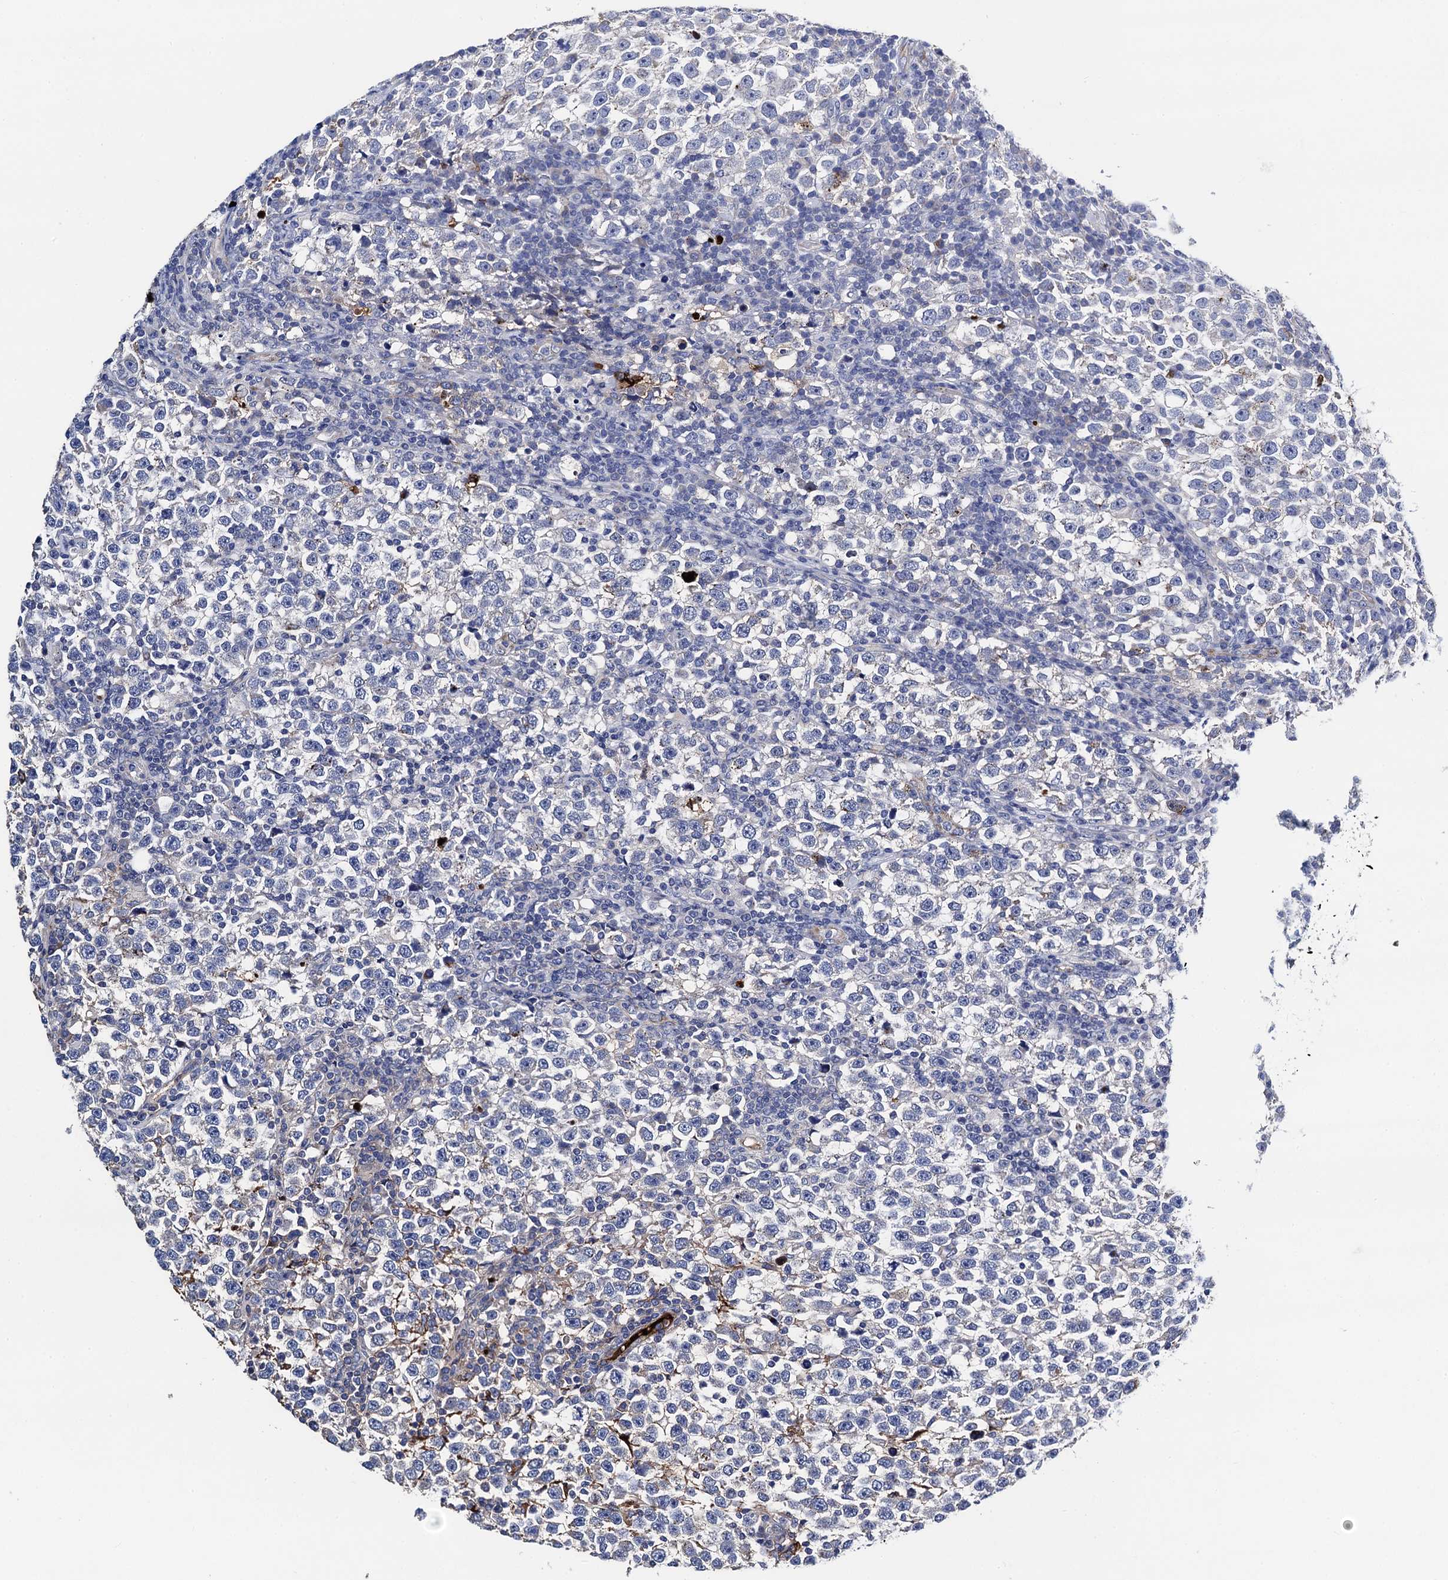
{"staining": {"intensity": "negative", "quantity": "none", "location": "none"}, "tissue": "testis cancer", "cell_type": "Tumor cells", "image_type": "cancer", "snomed": [{"axis": "morphology", "description": "Normal tissue, NOS"}, {"axis": "morphology", "description": "Seminoma, NOS"}, {"axis": "topography", "description": "Testis"}], "caption": "An IHC photomicrograph of testis cancer (seminoma) is shown. There is no staining in tumor cells of testis cancer (seminoma). (Brightfield microscopy of DAB immunohistochemistry at high magnification).", "gene": "FREM3", "patient": {"sex": "male", "age": 43}}